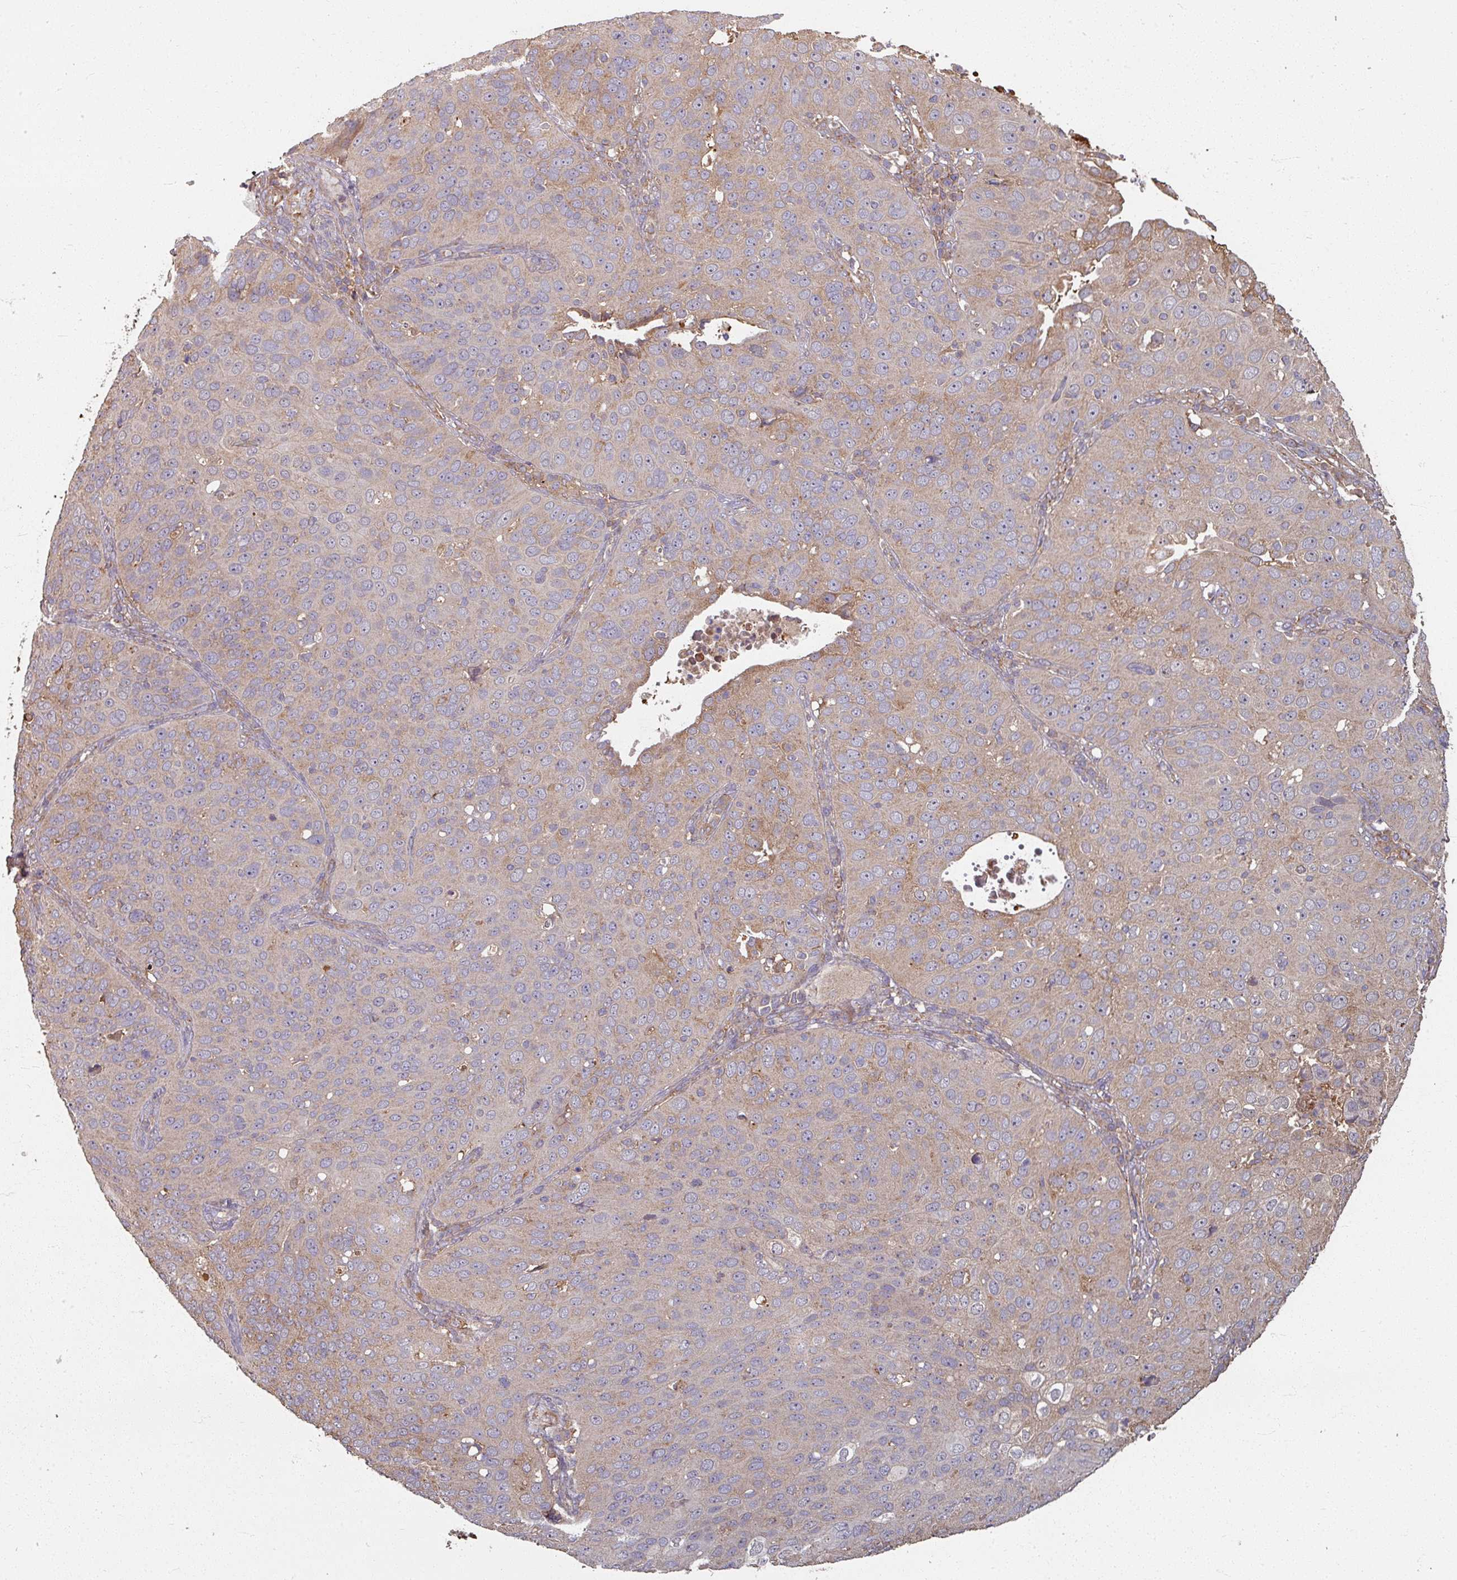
{"staining": {"intensity": "moderate", "quantity": "25%-75%", "location": "cytoplasmic/membranous"}, "tissue": "cervical cancer", "cell_type": "Tumor cells", "image_type": "cancer", "snomed": [{"axis": "morphology", "description": "Squamous cell carcinoma, NOS"}, {"axis": "topography", "description": "Cervix"}], "caption": "Human cervical cancer (squamous cell carcinoma) stained with a brown dye shows moderate cytoplasmic/membranous positive staining in approximately 25%-75% of tumor cells.", "gene": "CCDC68", "patient": {"sex": "female", "age": 36}}